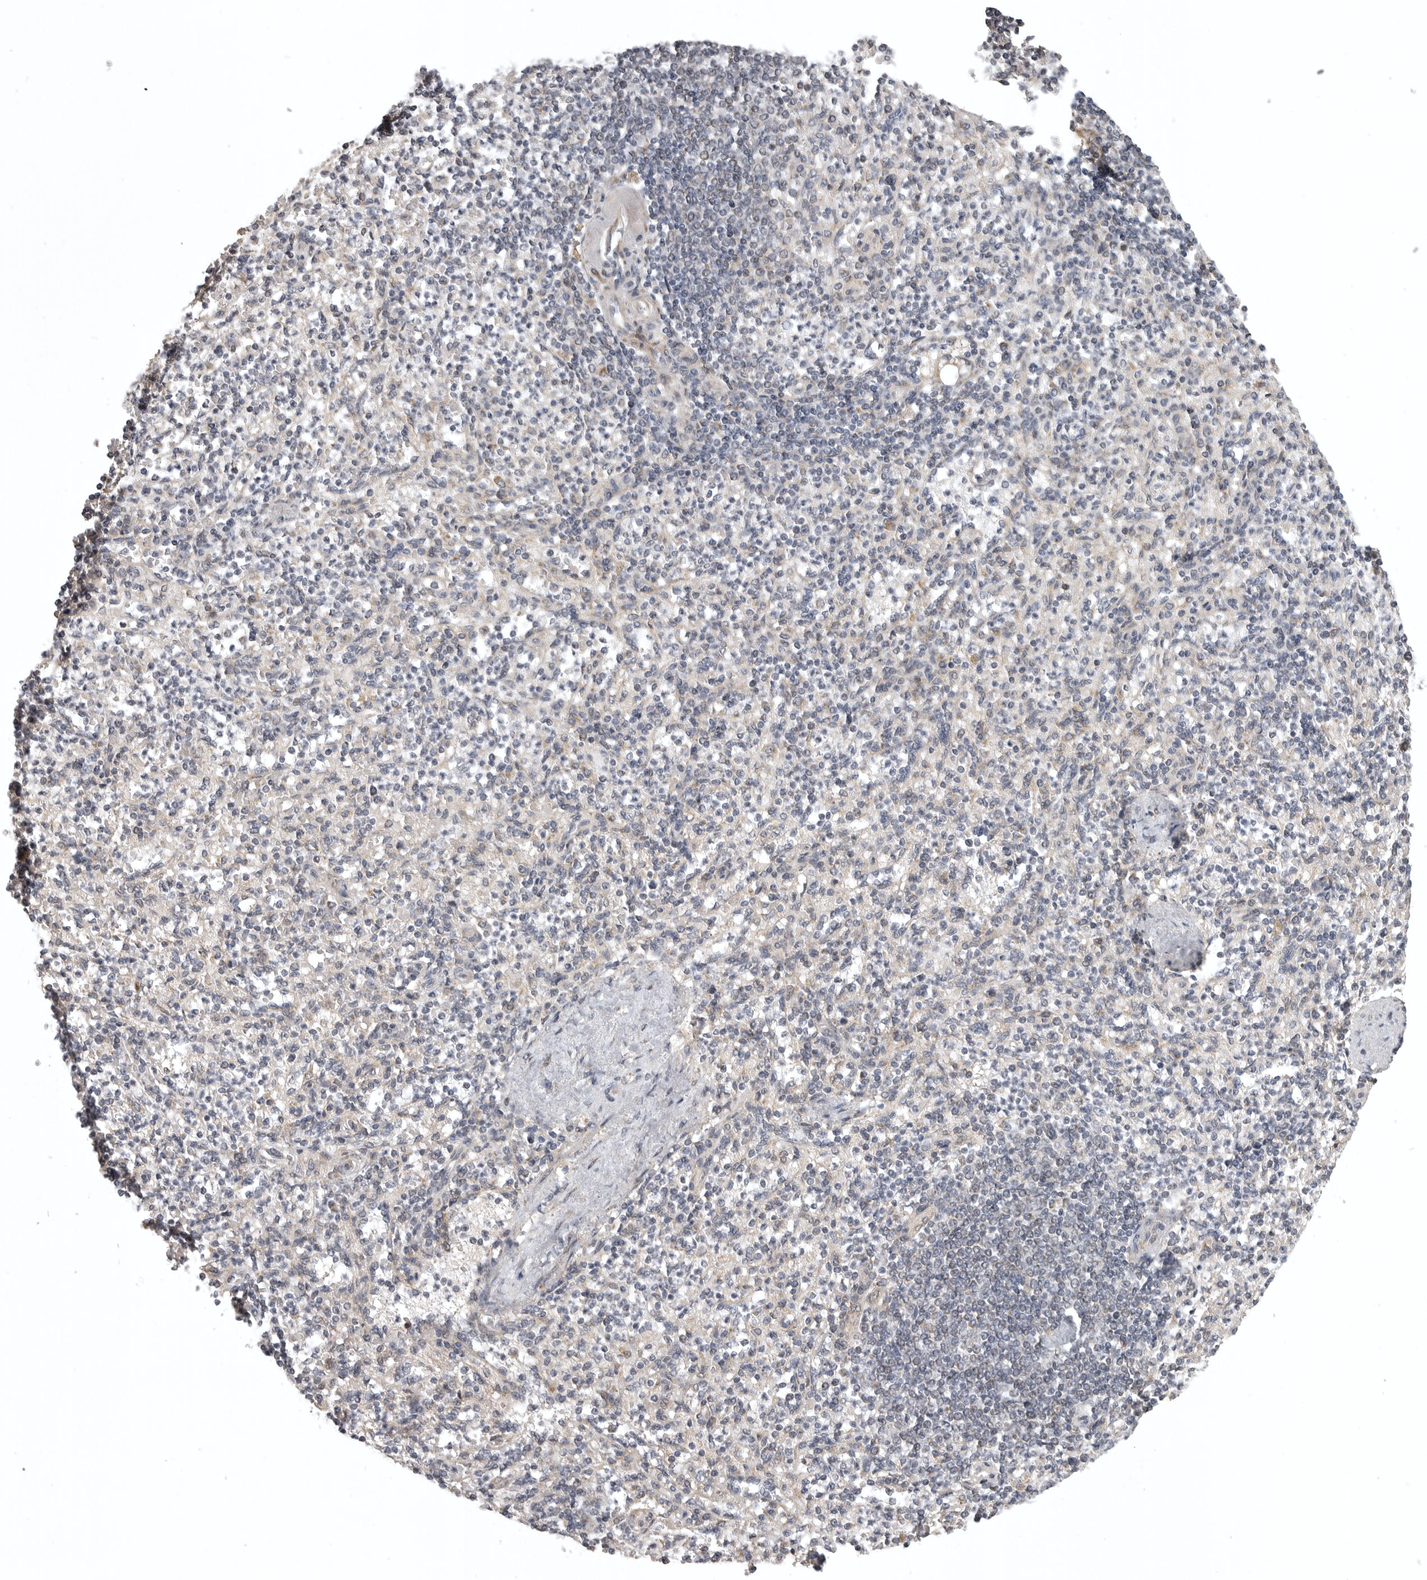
{"staining": {"intensity": "negative", "quantity": "none", "location": "none"}, "tissue": "spleen", "cell_type": "Cells in red pulp", "image_type": "normal", "snomed": [{"axis": "morphology", "description": "Normal tissue, NOS"}, {"axis": "topography", "description": "Spleen"}], "caption": "Photomicrograph shows no significant protein positivity in cells in red pulp of unremarkable spleen. (Stains: DAB IHC with hematoxylin counter stain, Microscopy: brightfield microscopy at high magnification).", "gene": "POLE2", "patient": {"sex": "female", "age": 74}}